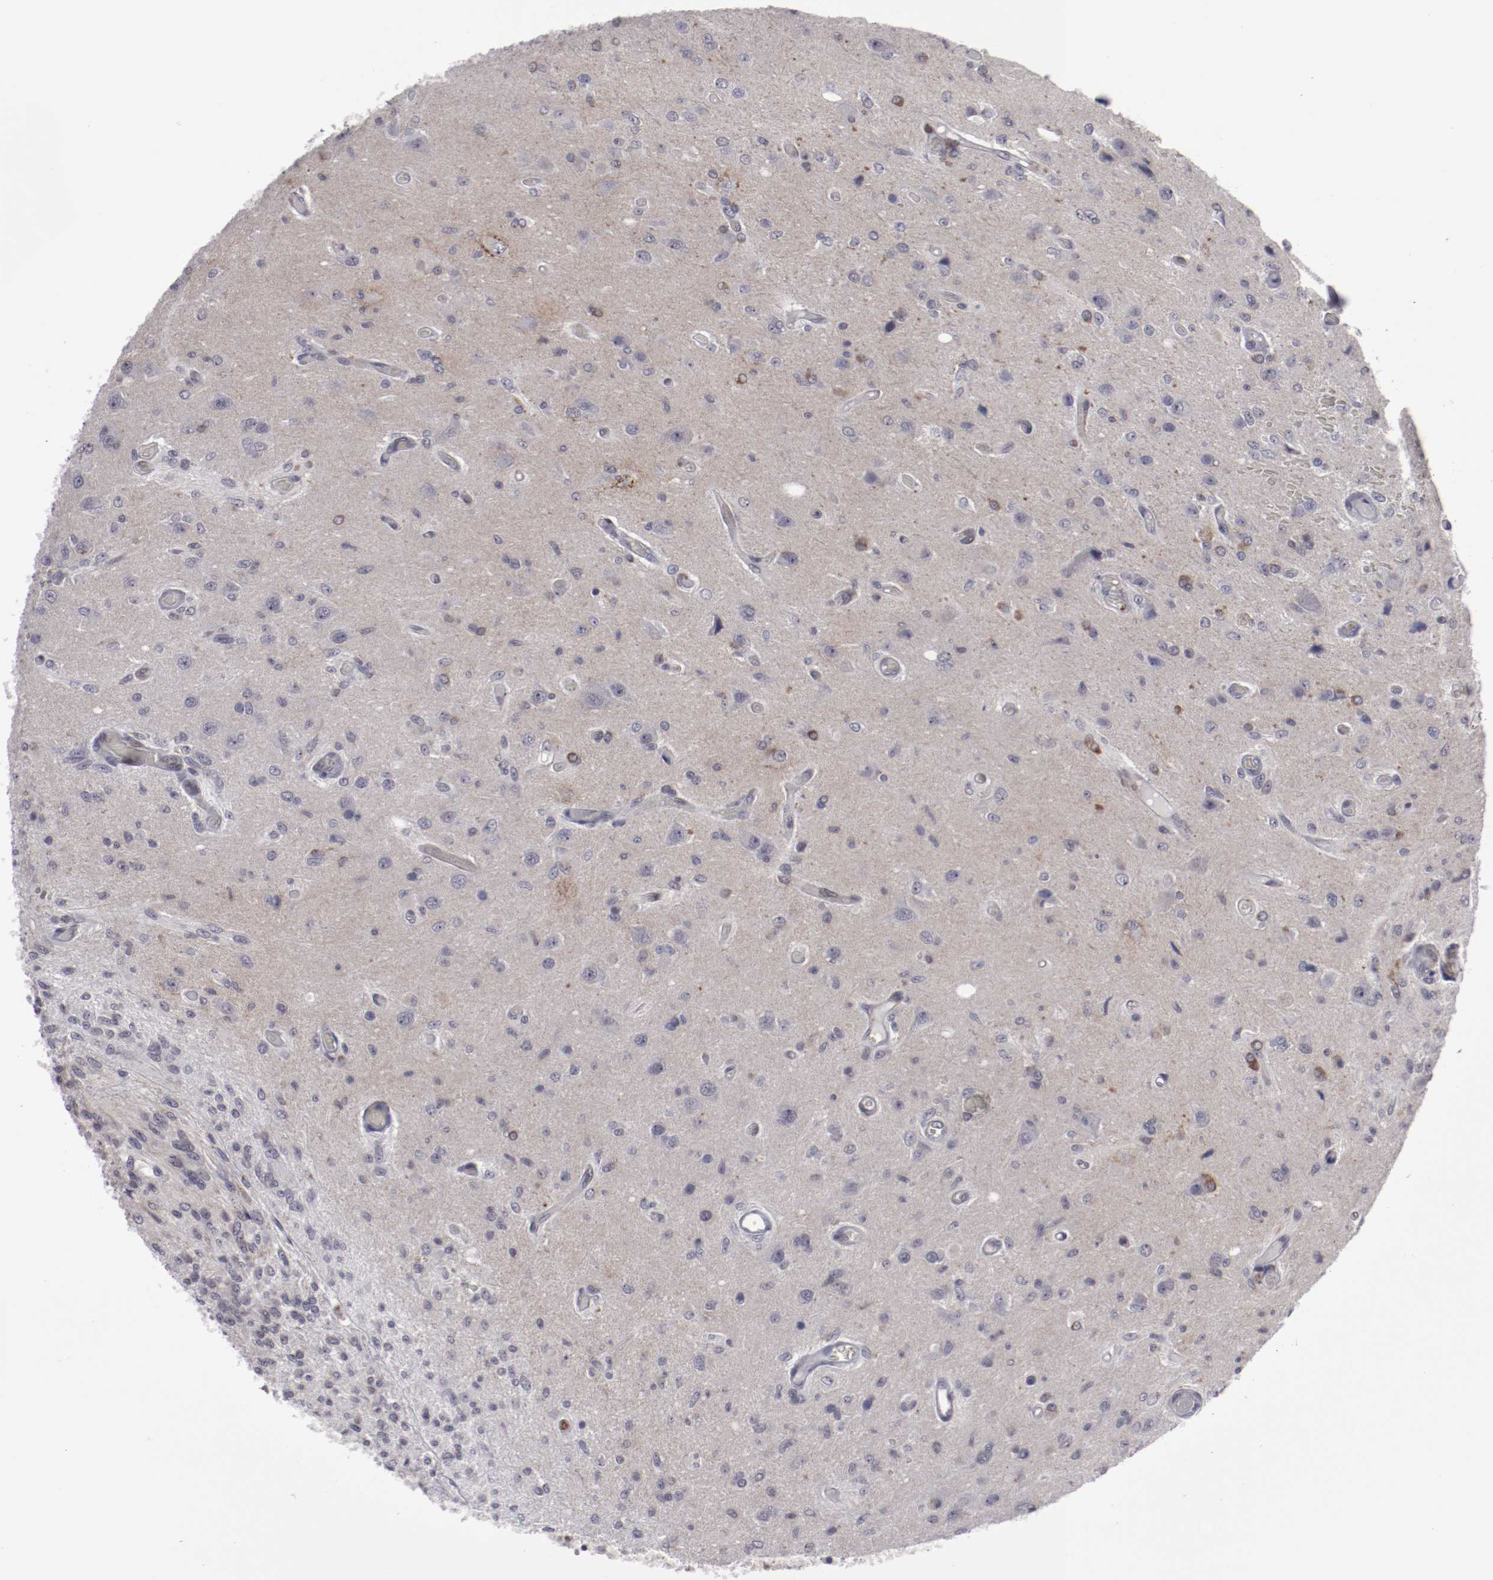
{"staining": {"intensity": "weak", "quantity": ">75%", "location": "cytoplasmic/membranous,nuclear"}, "tissue": "glioma", "cell_type": "Tumor cells", "image_type": "cancer", "snomed": [{"axis": "morphology", "description": "Normal tissue, NOS"}, {"axis": "morphology", "description": "Glioma, malignant, High grade"}, {"axis": "topography", "description": "Cerebral cortex"}], "caption": "Immunohistochemical staining of glioma displays weak cytoplasmic/membranous and nuclear protein staining in about >75% of tumor cells. Using DAB (brown) and hematoxylin (blue) stains, captured at high magnification using brightfield microscopy.", "gene": "LEF1", "patient": {"sex": "male", "age": 77}}